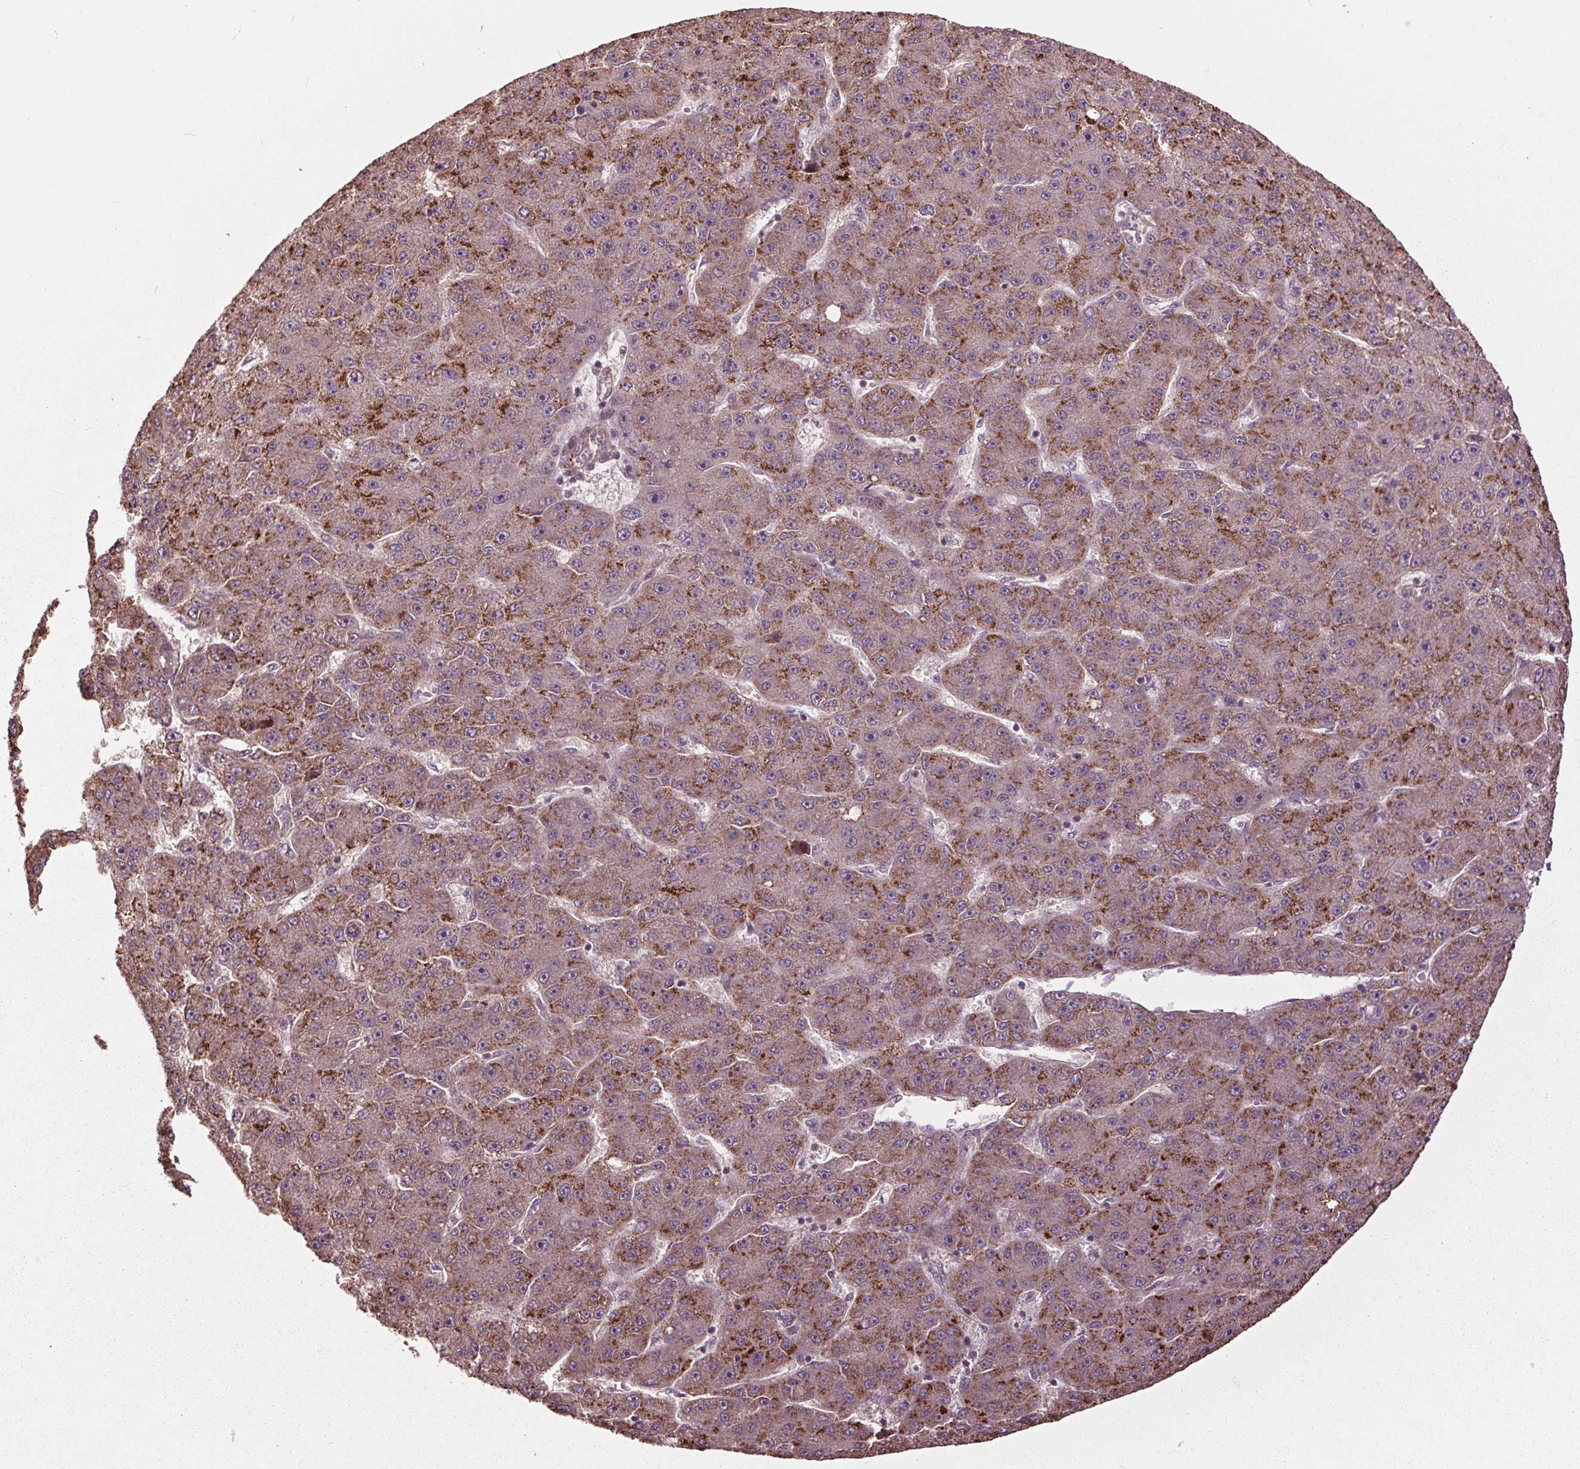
{"staining": {"intensity": "strong", "quantity": "<25%", "location": "cytoplasmic/membranous"}, "tissue": "liver cancer", "cell_type": "Tumor cells", "image_type": "cancer", "snomed": [{"axis": "morphology", "description": "Carcinoma, Hepatocellular, NOS"}, {"axis": "topography", "description": "Liver"}], "caption": "High-magnification brightfield microscopy of liver hepatocellular carcinoma stained with DAB (brown) and counterstained with hematoxylin (blue). tumor cells exhibit strong cytoplasmic/membranous staining is appreciated in approximately<25% of cells.", "gene": "CEP95", "patient": {"sex": "male", "age": 67}}